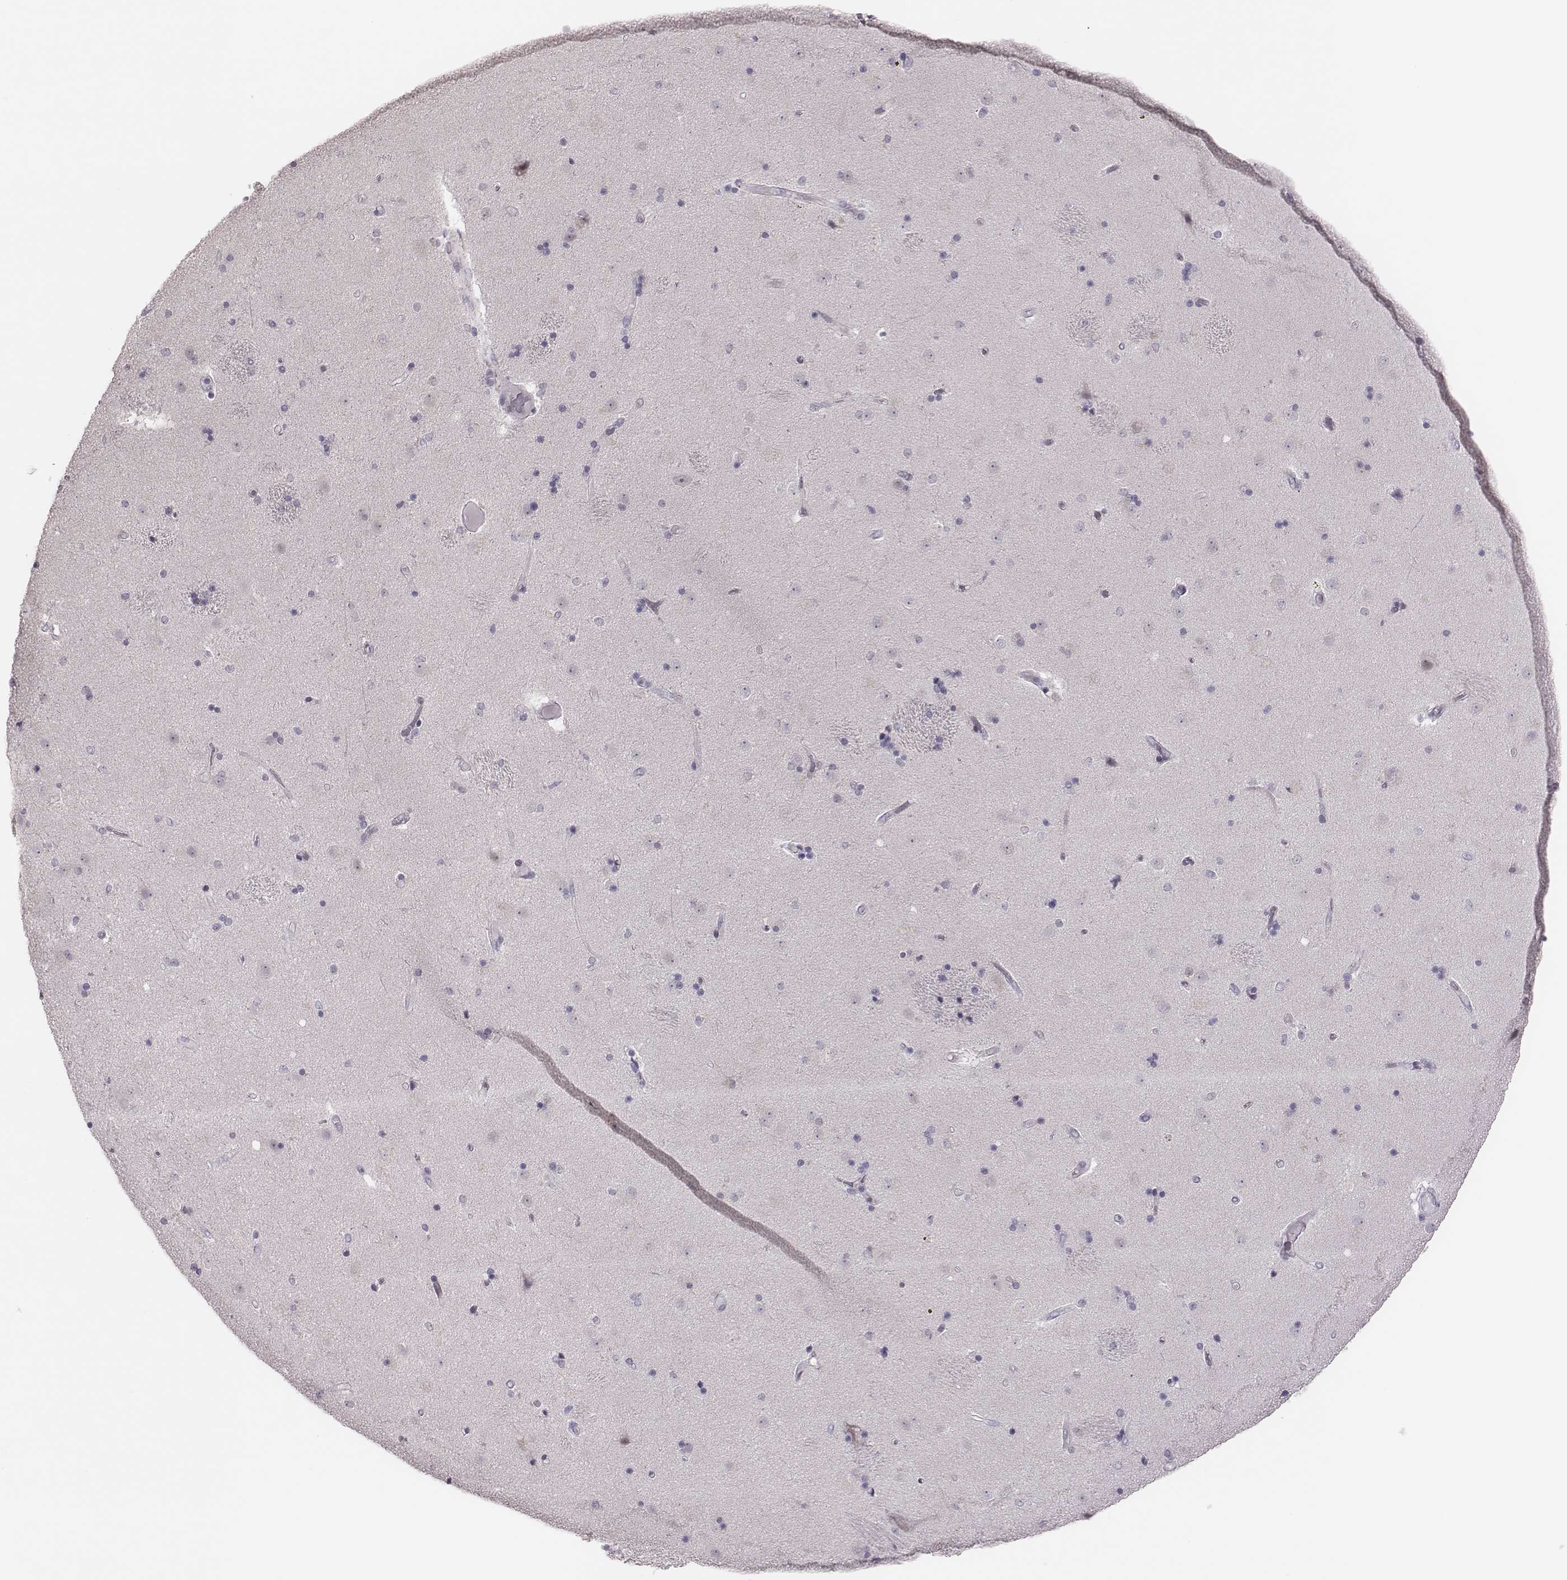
{"staining": {"intensity": "negative", "quantity": "none", "location": "none"}, "tissue": "caudate", "cell_type": "Glial cells", "image_type": "normal", "snomed": [{"axis": "morphology", "description": "Normal tissue, NOS"}, {"axis": "topography", "description": "Lateral ventricle wall"}], "caption": "The photomicrograph demonstrates no significant staining in glial cells of caudate.", "gene": "PBK", "patient": {"sex": "female", "age": 71}}